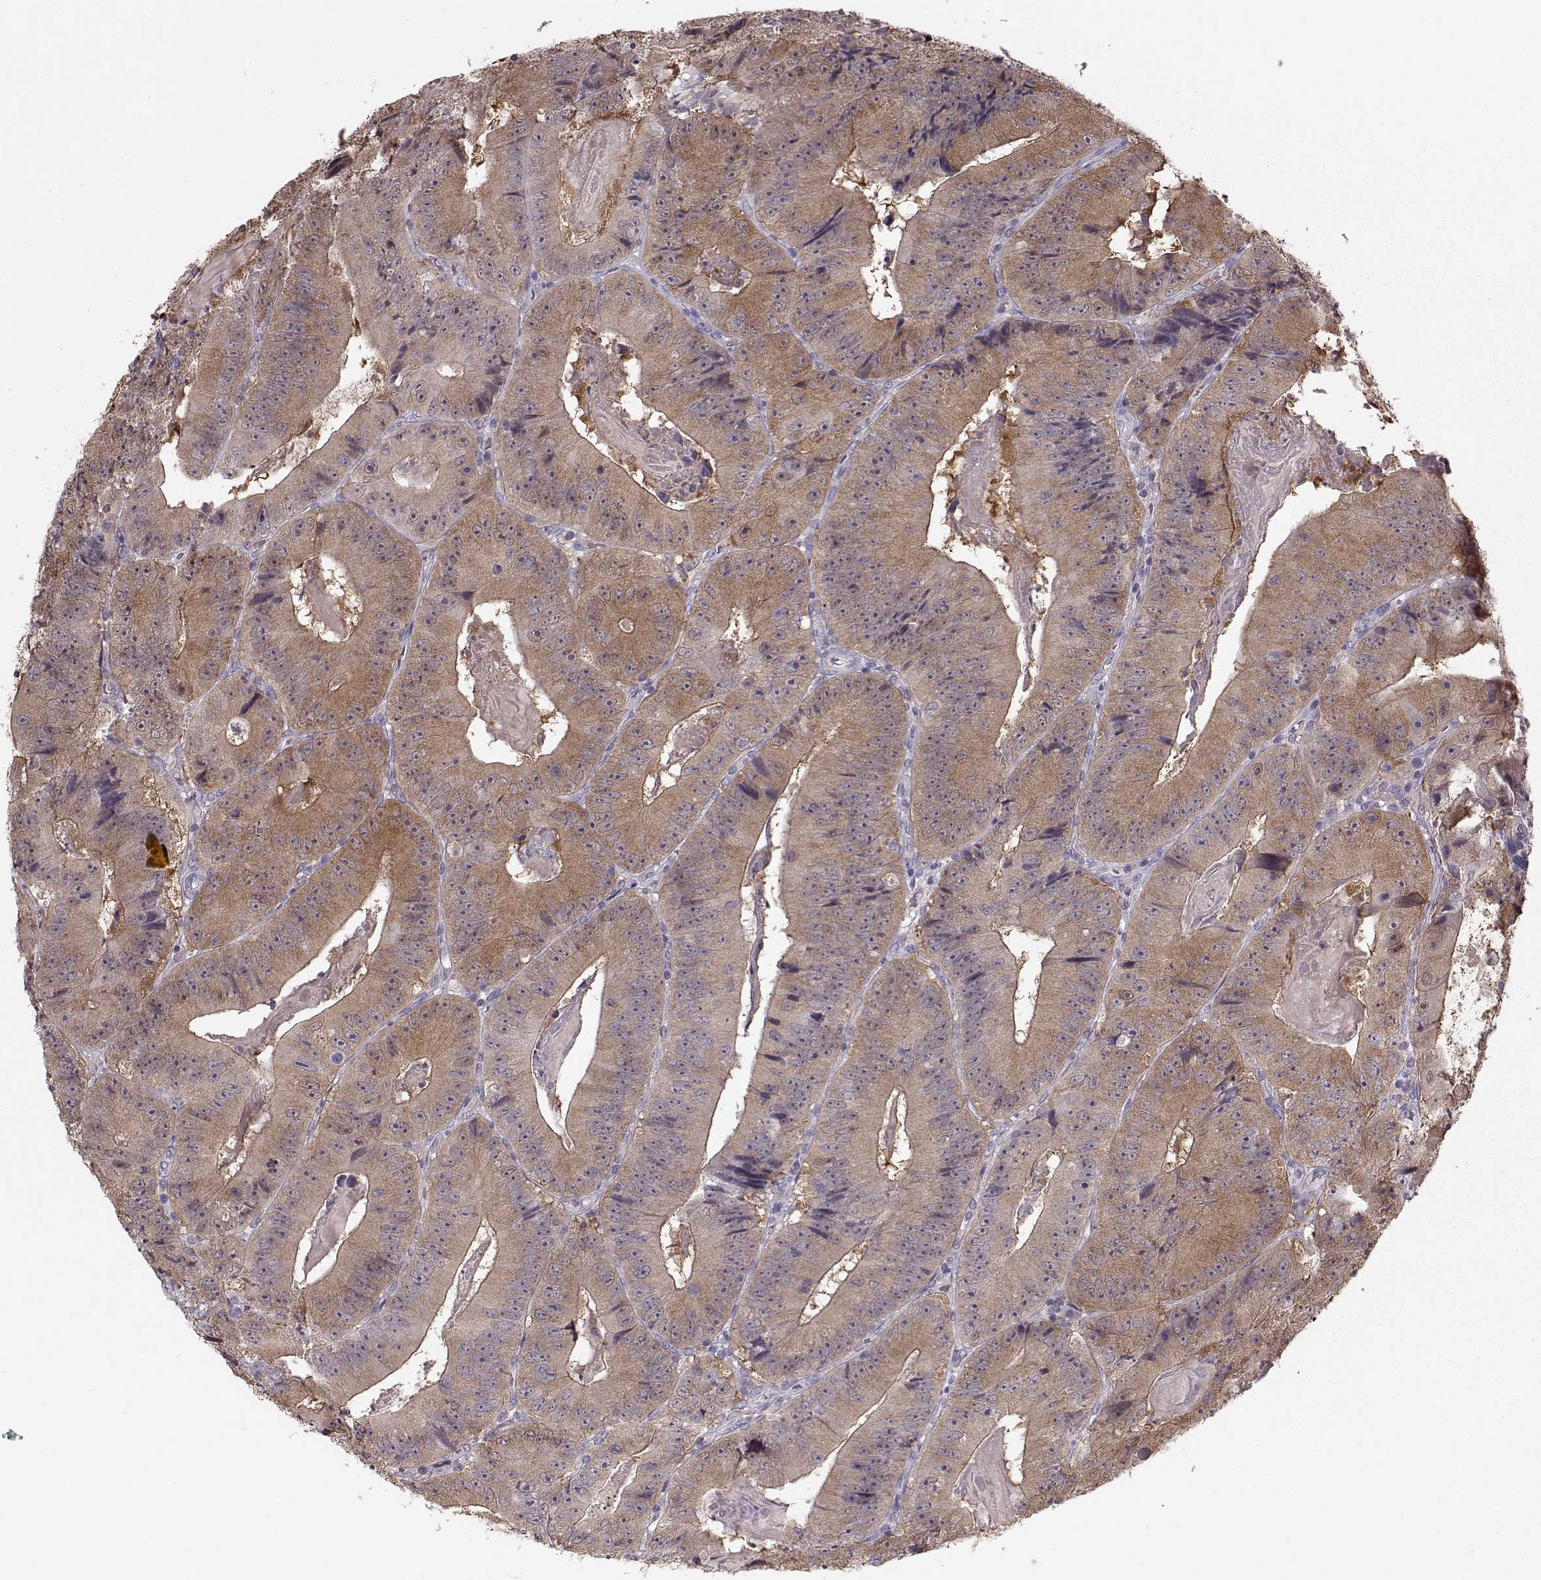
{"staining": {"intensity": "moderate", "quantity": ">75%", "location": "cytoplasmic/membranous"}, "tissue": "colorectal cancer", "cell_type": "Tumor cells", "image_type": "cancer", "snomed": [{"axis": "morphology", "description": "Adenocarcinoma, NOS"}, {"axis": "topography", "description": "Colon"}], "caption": "DAB immunohistochemical staining of human adenocarcinoma (colorectal) demonstrates moderate cytoplasmic/membranous protein expression in approximately >75% of tumor cells.", "gene": "ACOT11", "patient": {"sex": "female", "age": 86}}